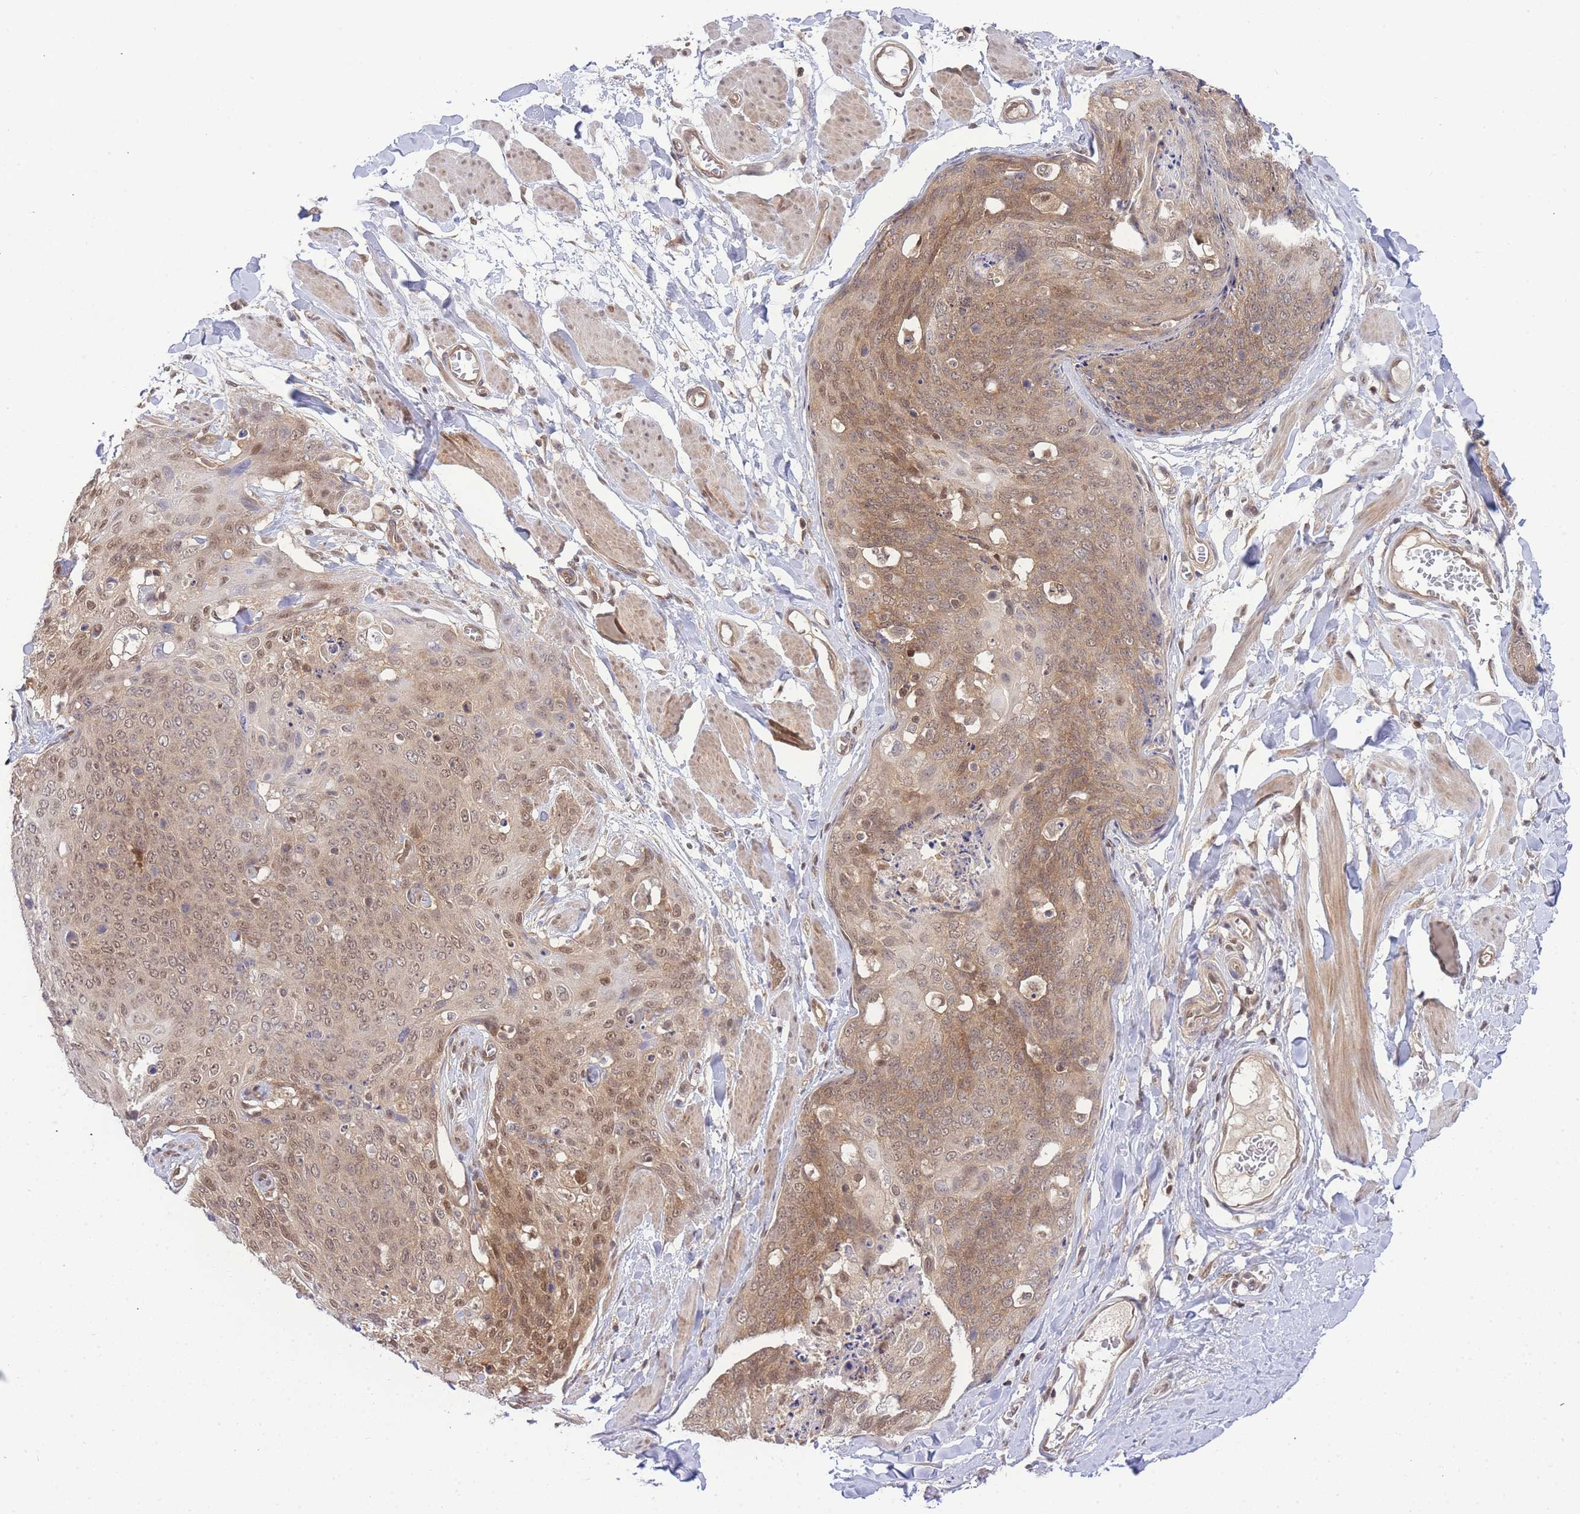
{"staining": {"intensity": "moderate", "quantity": ">75%", "location": "cytoplasmic/membranous,nuclear"}, "tissue": "skin cancer", "cell_type": "Tumor cells", "image_type": "cancer", "snomed": [{"axis": "morphology", "description": "Squamous cell carcinoma, NOS"}, {"axis": "topography", "description": "Skin"}, {"axis": "topography", "description": "Vulva"}], "caption": "An immunohistochemistry (IHC) image of tumor tissue is shown. Protein staining in brown shows moderate cytoplasmic/membranous and nuclear positivity in squamous cell carcinoma (skin) within tumor cells. (DAB (3,3'-diaminobenzidine) IHC, brown staining for protein, blue staining for nuclei).", "gene": "KIAA1191", "patient": {"sex": "female", "age": 85}}